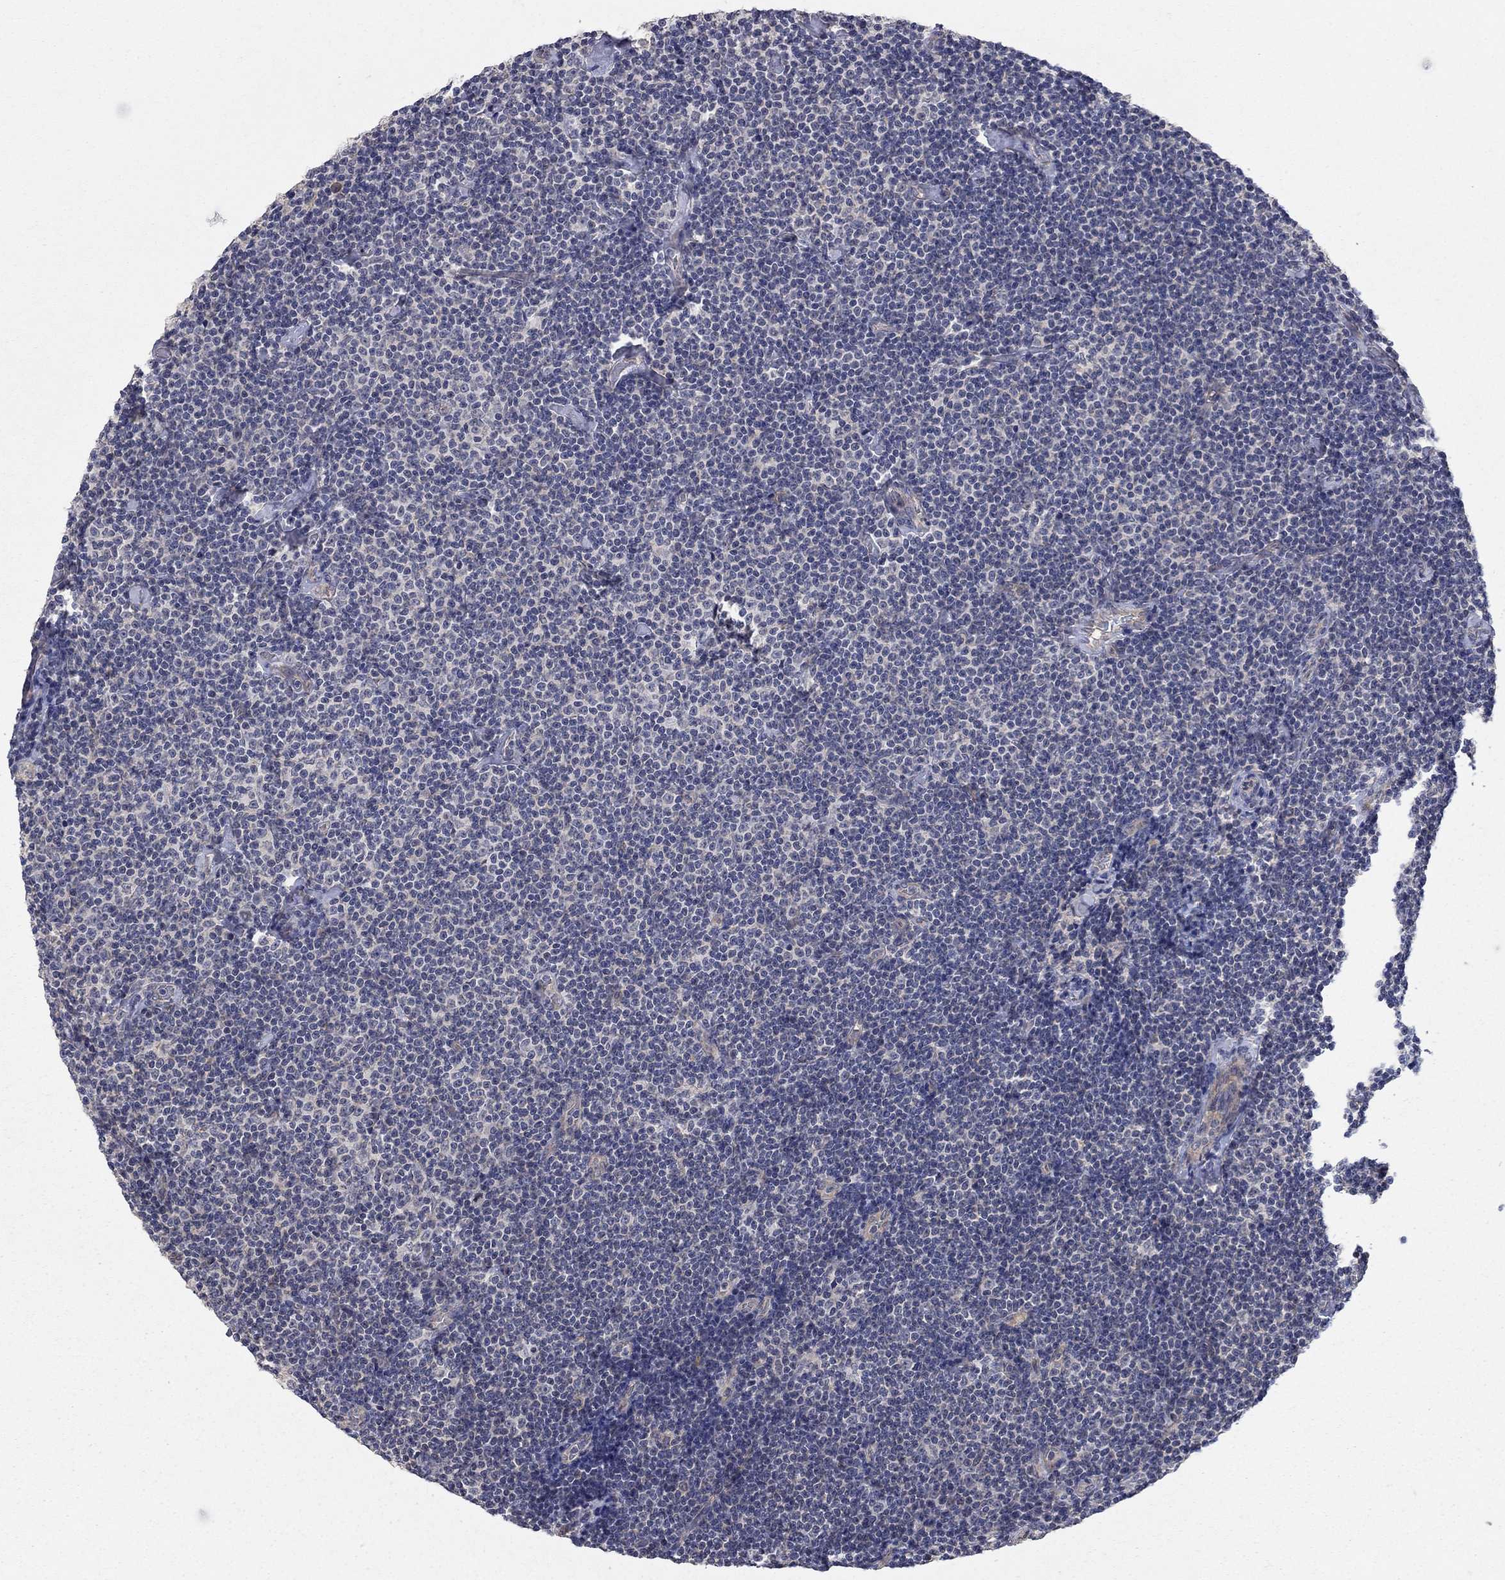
{"staining": {"intensity": "negative", "quantity": "none", "location": "none"}, "tissue": "lymphoma", "cell_type": "Tumor cells", "image_type": "cancer", "snomed": [{"axis": "morphology", "description": "Malignant lymphoma, non-Hodgkin's type, Low grade"}, {"axis": "topography", "description": "Lymph node"}], "caption": "Tumor cells show no significant expression in lymphoma.", "gene": "WASF3", "patient": {"sex": "male", "age": 81}}